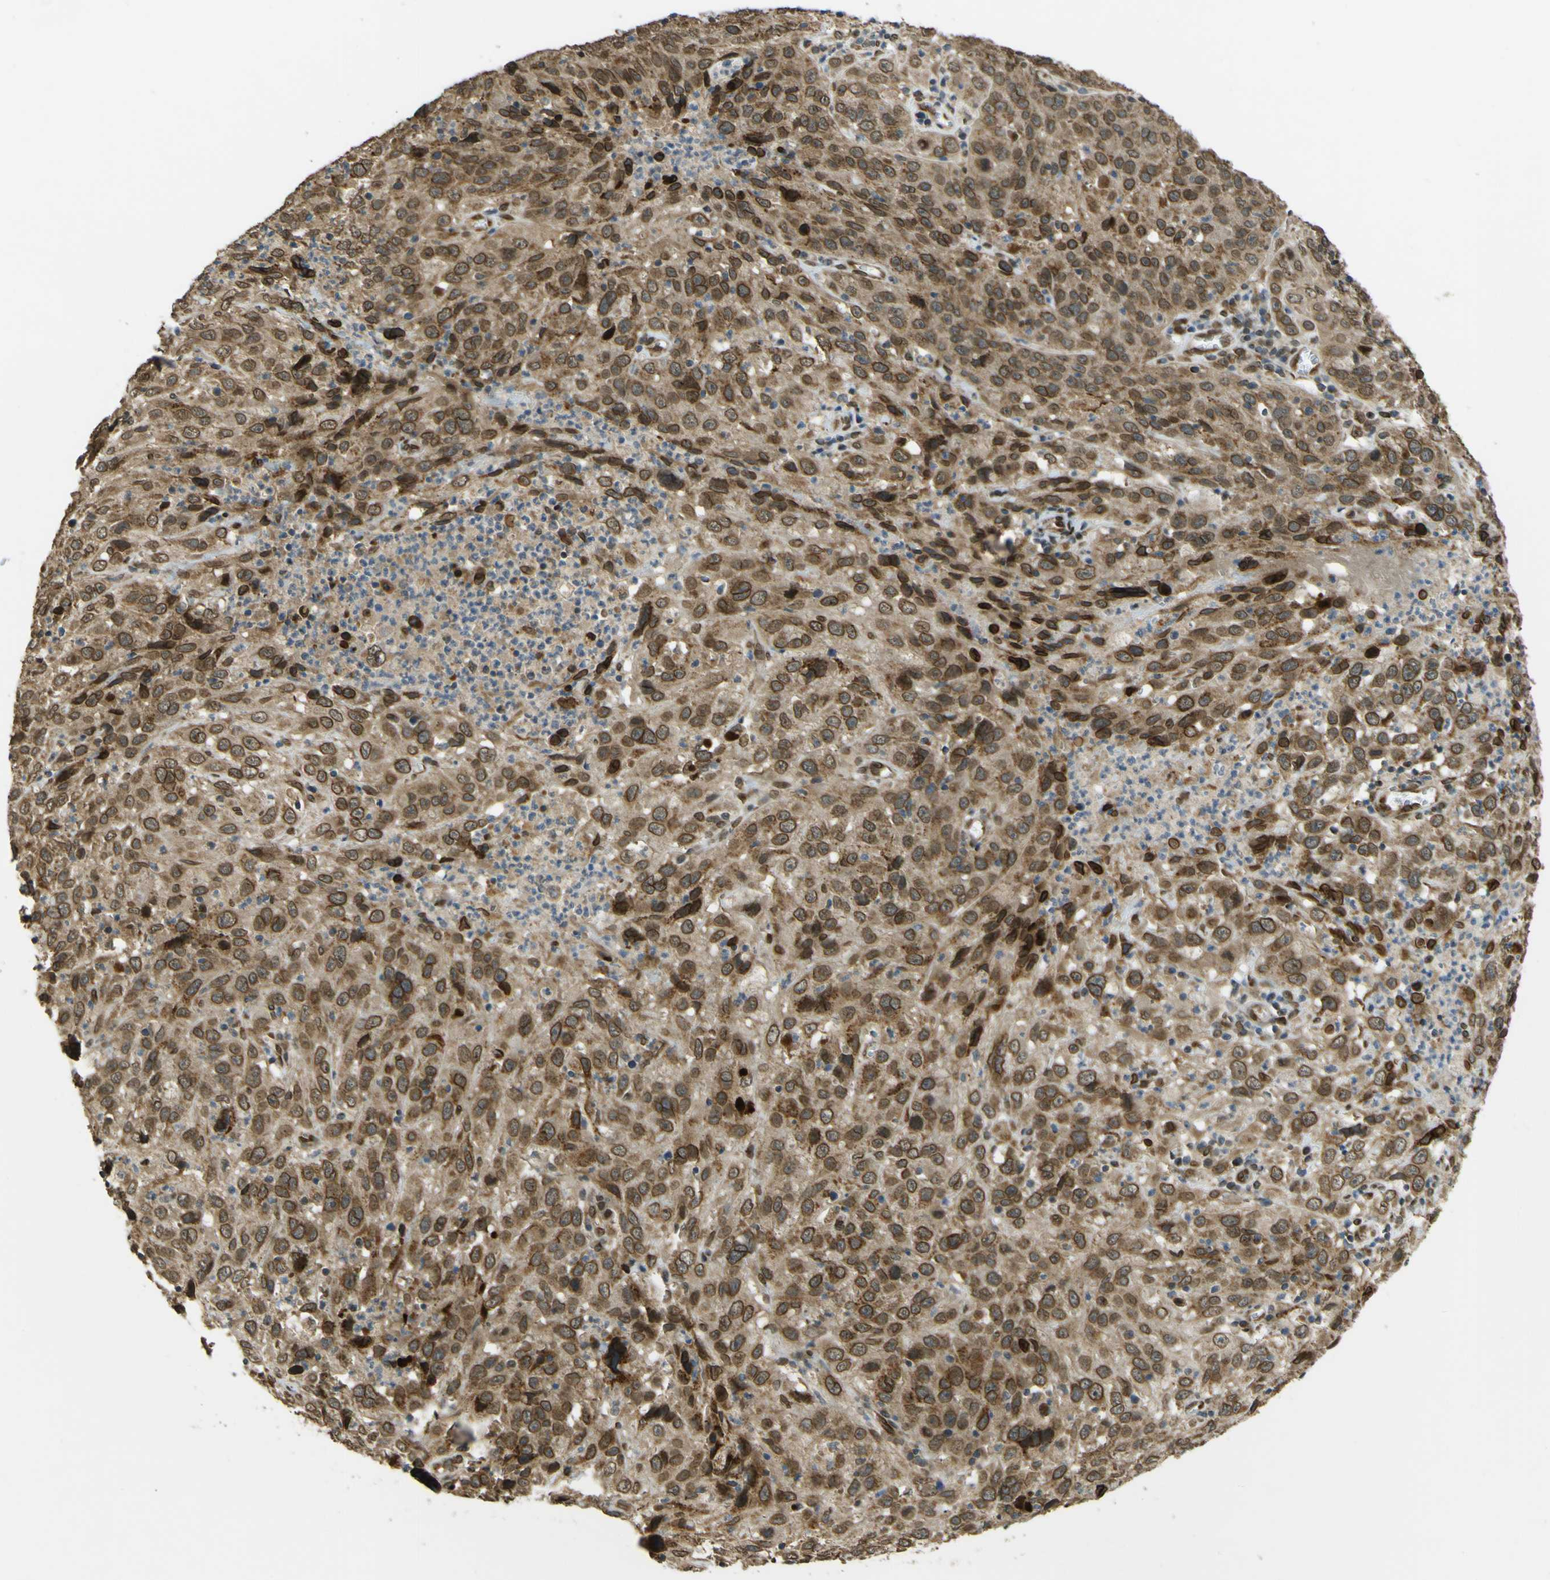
{"staining": {"intensity": "moderate", "quantity": ">75%", "location": "cytoplasmic/membranous,nuclear"}, "tissue": "cervical cancer", "cell_type": "Tumor cells", "image_type": "cancer", "snomed": [{"axis": "morphology", "description": "Squamous cell carcinoma, NOS"}, {"axis": "topography", "description": "Cervix"}], "caption": "High-power microscopy captured an immunohistochemistry (IHC) micrograph of cervical squamous cell carcinoma, revealing moderate cytoplasmic/membranous and nuclear expression in approximately >75% of tumor cells.", "gene": "GALNT1", "patient": {"sex": "female", "age": 32}}